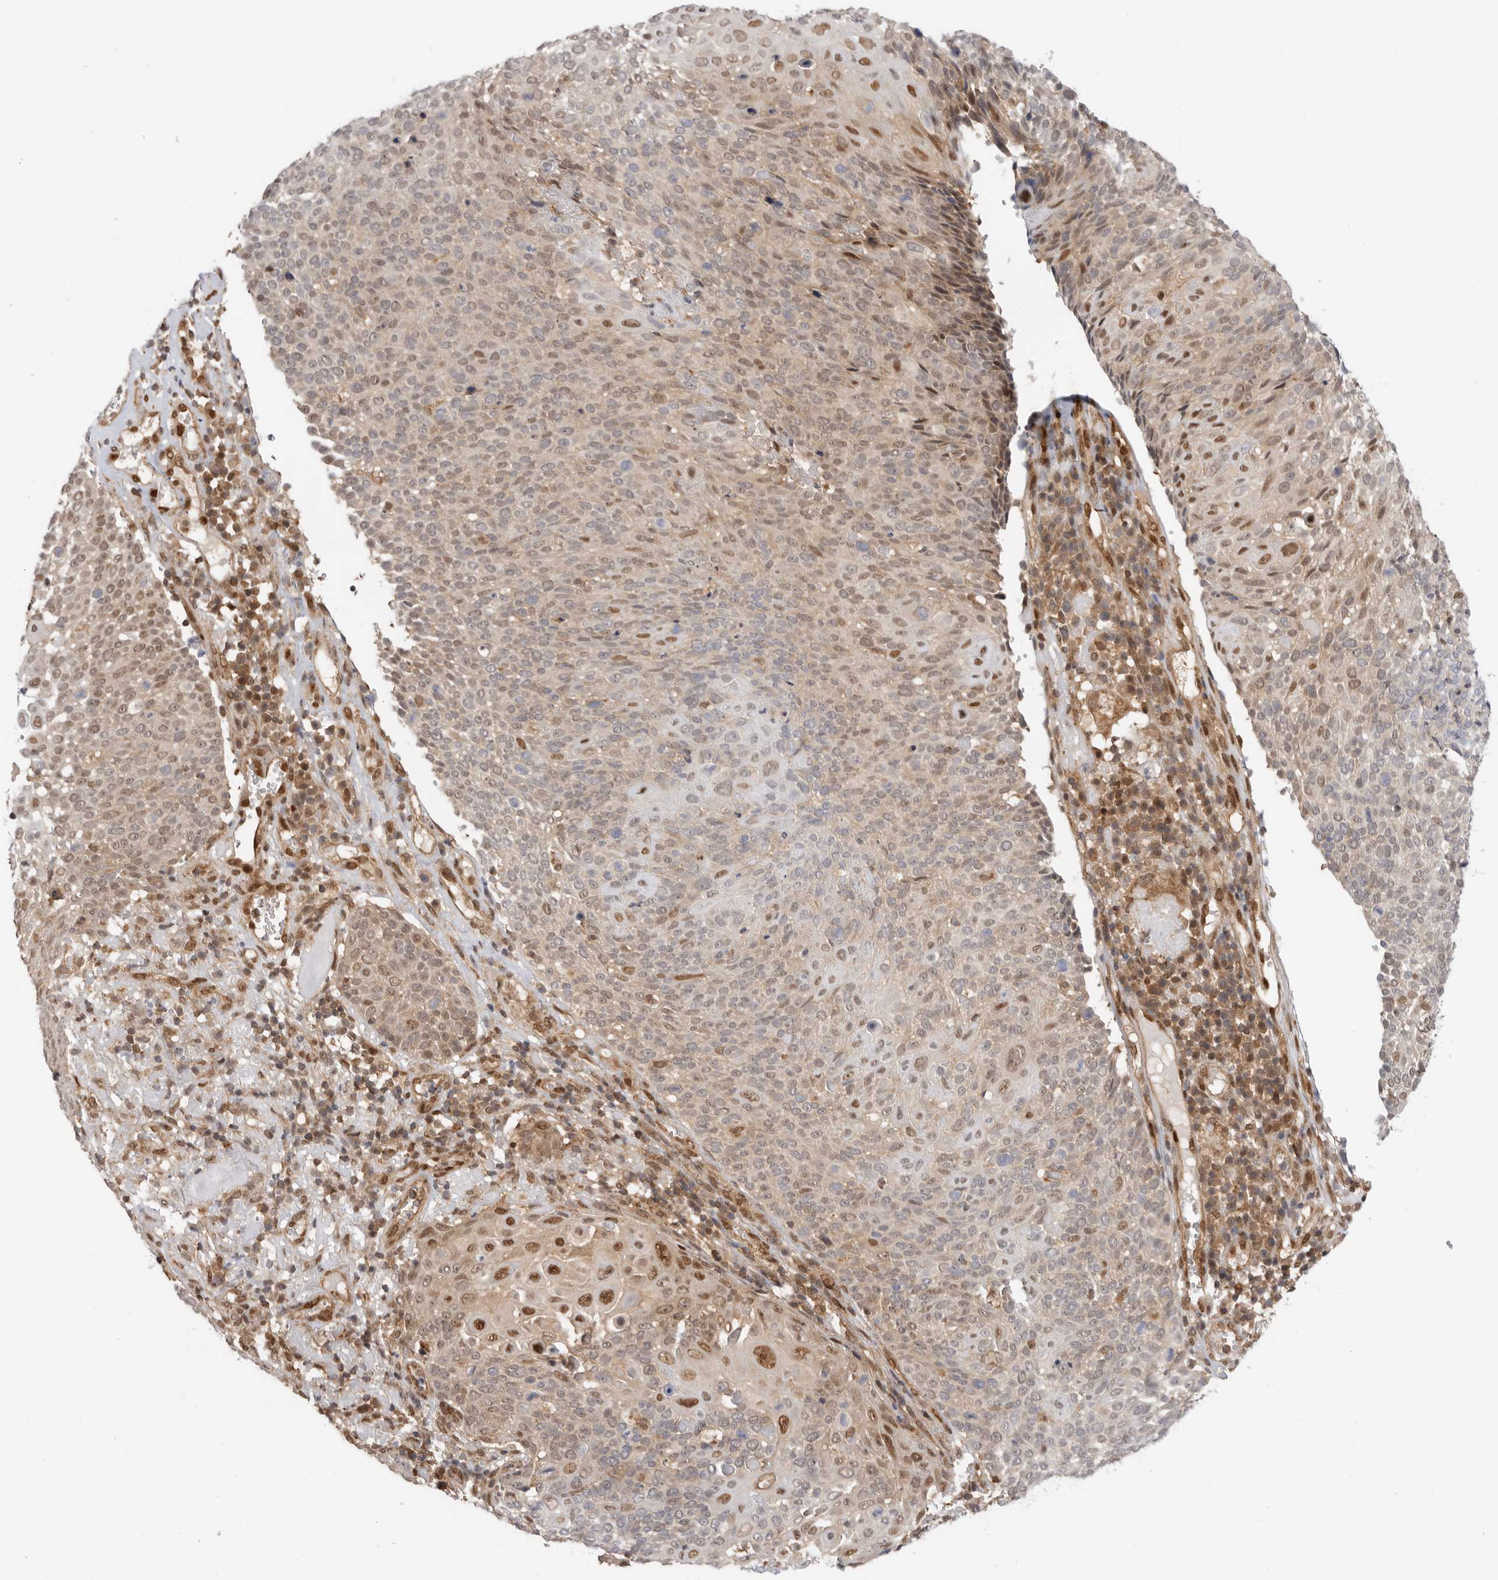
{"staining": {"intensity": "strong", "quantity": "<25%", "location": "nuclear"}, "tissue": "cervical cancer", "cell_type": "Tumor cells", "image_type": "cancer", "snomed": [{"axis": "morphology", "description": "Squamous cell carcinoma, NOS"}, {"axis": "topography", "description": "Cervix"}], "caption": "An image of cervical cancer (squamous cell carcinoma) stained for a protein displays strong nuclear brown staining in tumor cells.", "gene": "DCAF8", "patient": {"sex": "female", "age": 74}}